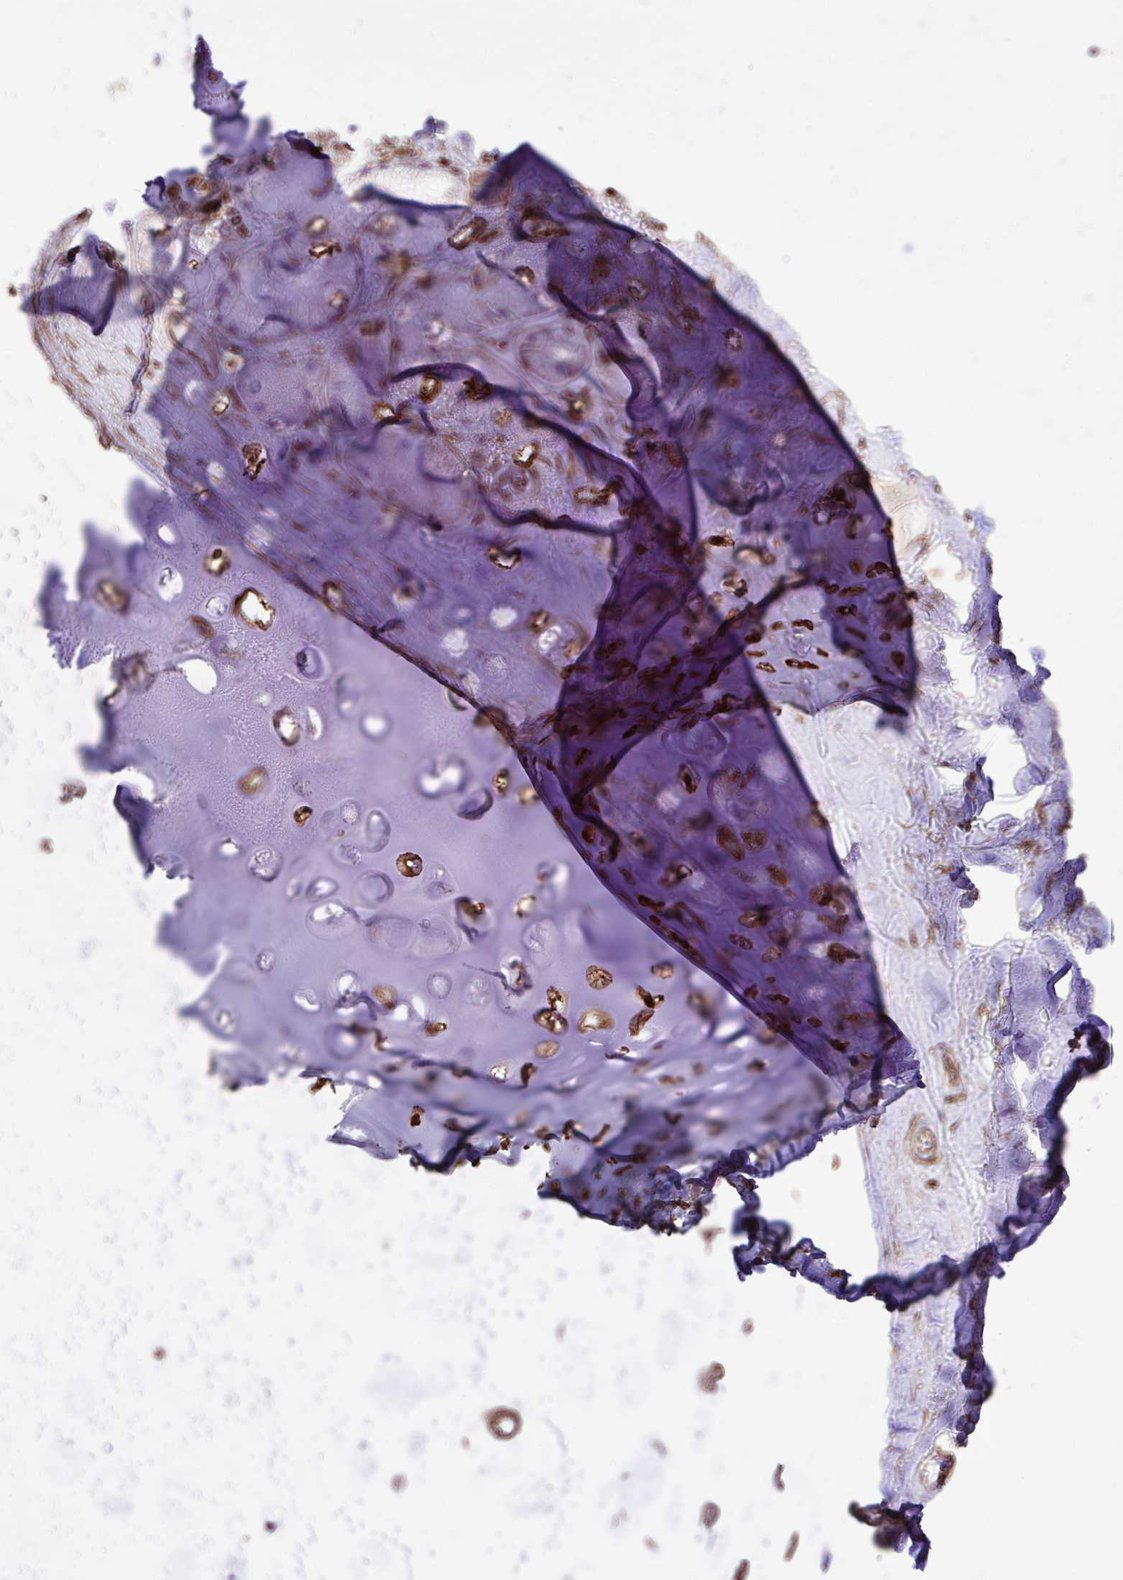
{"staining": {"intensity": "moderate", "quantity": ">75%", "location": "cytoplasmic/membranous"}, "tissue": "adipose tissue", "cell_type": "Adipocytes", "image_type": "normal", "snomed": [{"axis": "morphology", "description": "Normal tissue, NOS"}, {"axis": "topography", "description": "Cartilage tissue"}, {"axis": "topography", "description": "Bronchus"}], "caption": "Brown immunohistochemical staining in normal adipose tissue displays moderate cytoplasmic/membranous positivity in approximately >75% of adipocytes. (Brightfield microscopy of DAB IHC at high magnification).", "gene": "RNF103", "patient": {"sex": "male", "age": 64}}